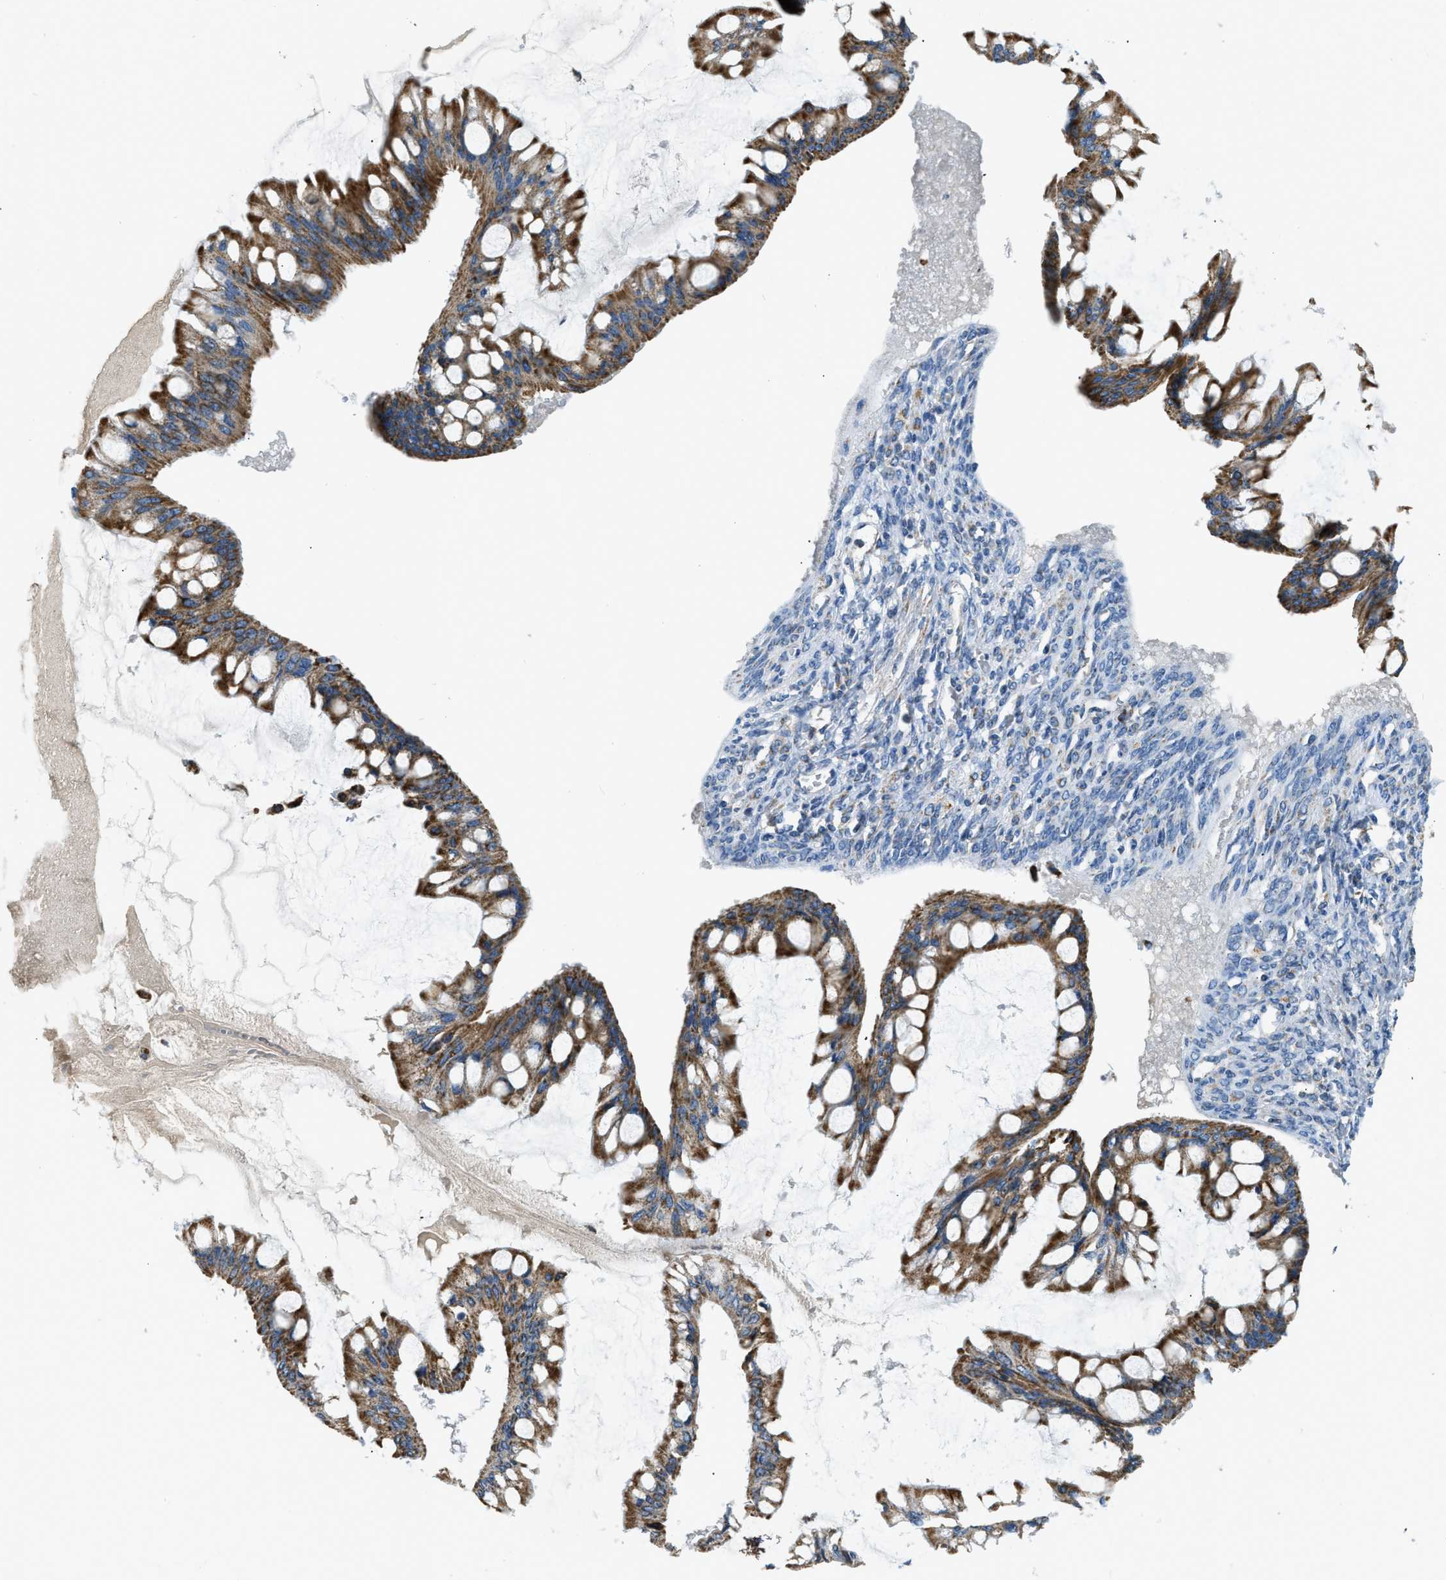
{"staining": {"intensity": "moderate", "quantity": ">75%", "location": "cytoplasmic/membranous"}, "tissue": "ovarian cancer", "cell_type": "Tumor cells", "image_type": "cancer", "snomed": [{"axis": "morphology", "description": "Cystadenocarcinoma, mucinous, NOS"}, {"axis": "topography", "description": "Ovary"}], "caption": "Moderate cytoplasmic/membranous protein staining is present in about >75% of tumor cells in ovarian mucinous cystadenocarcinoma.", "gene": "ACADVL", "patient": {"sex": "female", "age": 73}}